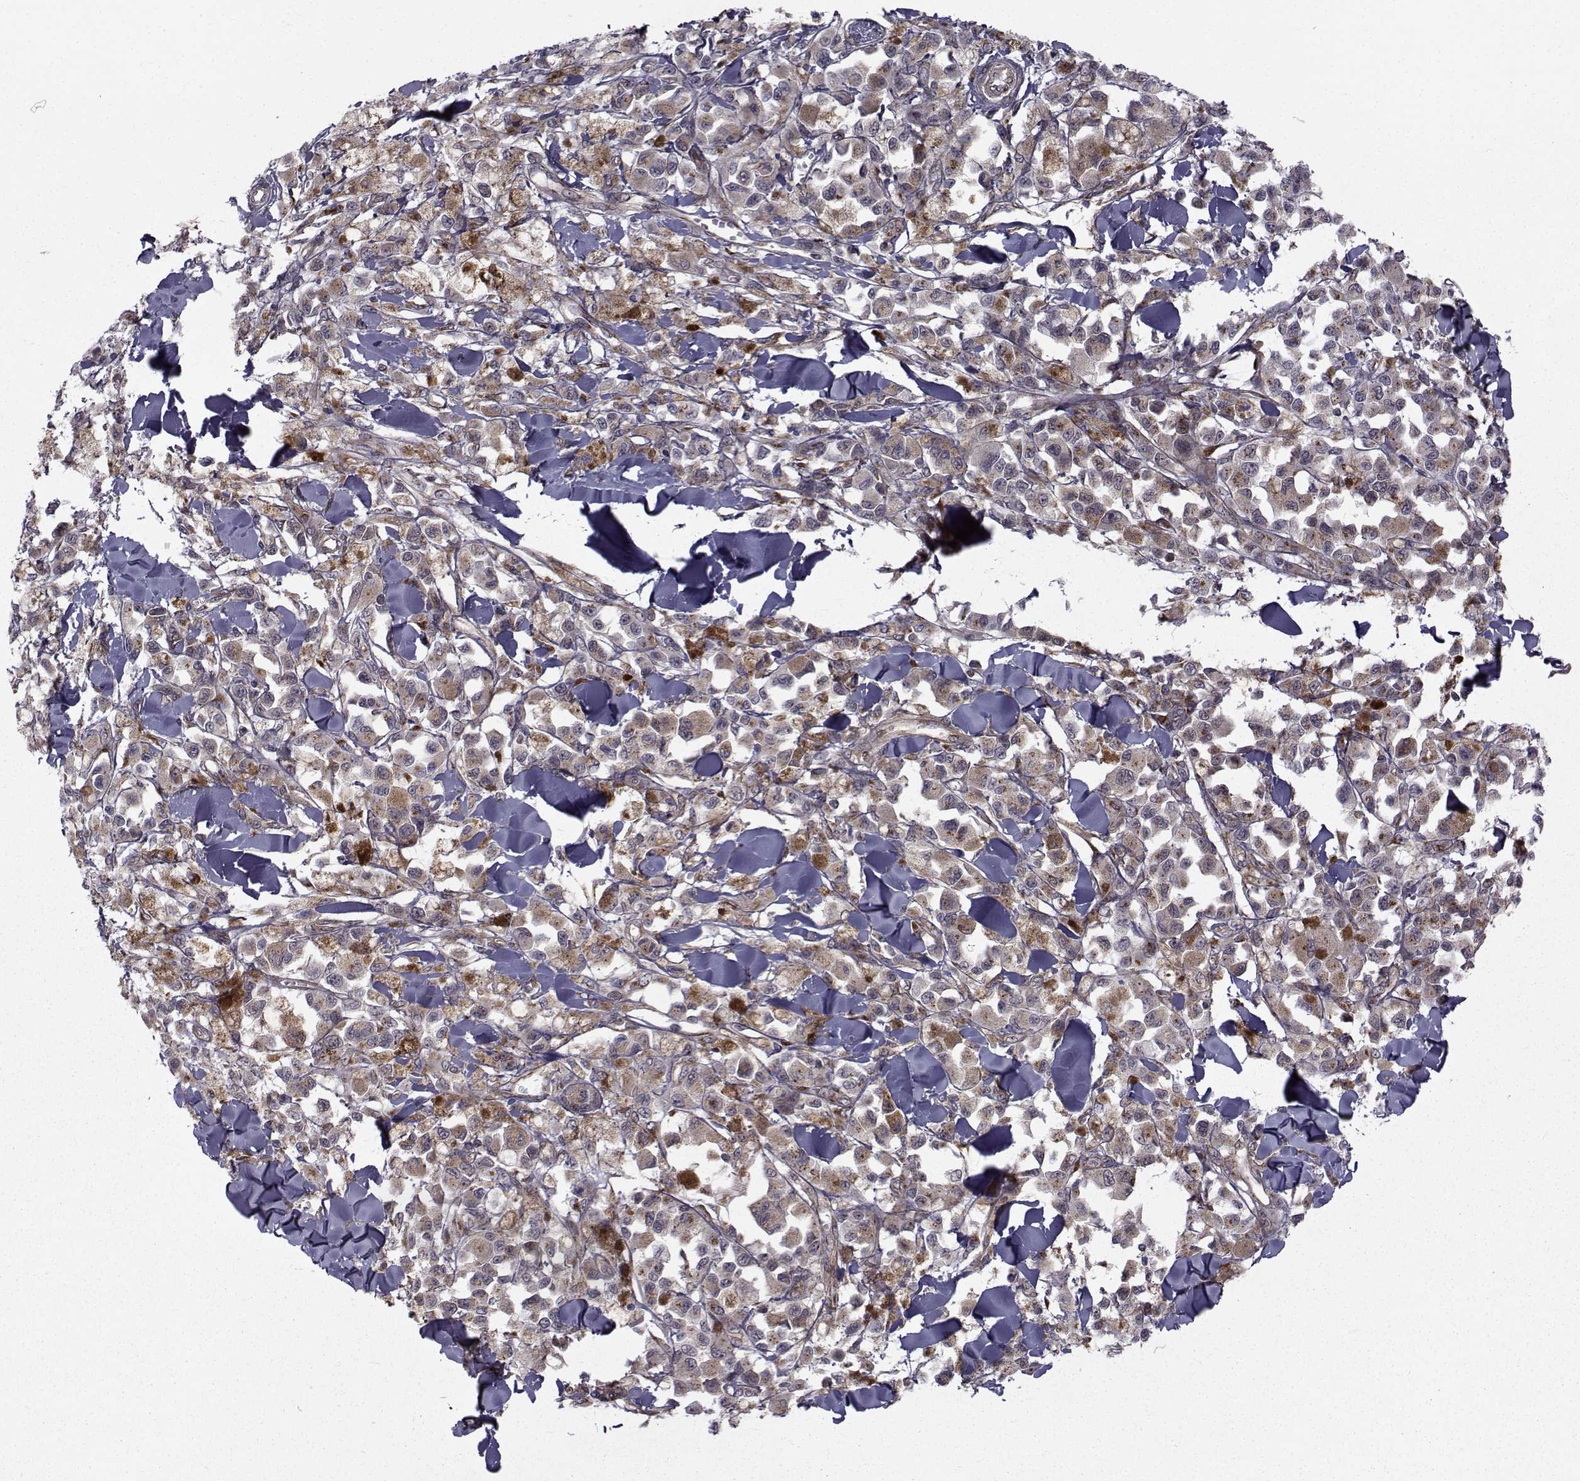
{"staining": {"intensity": "negative", "quantity": "none", "location": "none"}, "tissue": "melanoma", "cell_type": "Tumor cells", "image_type": "cancer", "snomed": [{"axis": "morphology", "description": "Malignant melanoma, NOS"}, {"axis": "topography", "description": "Skin"}], "caption": "A micrograph of human melanoma is negative for staining in tumor cells. (IHC, brightfield microscopy, high magnification).", "gene": "ATP6V1C2", "patient": {"sex": "female", "age": 58}}